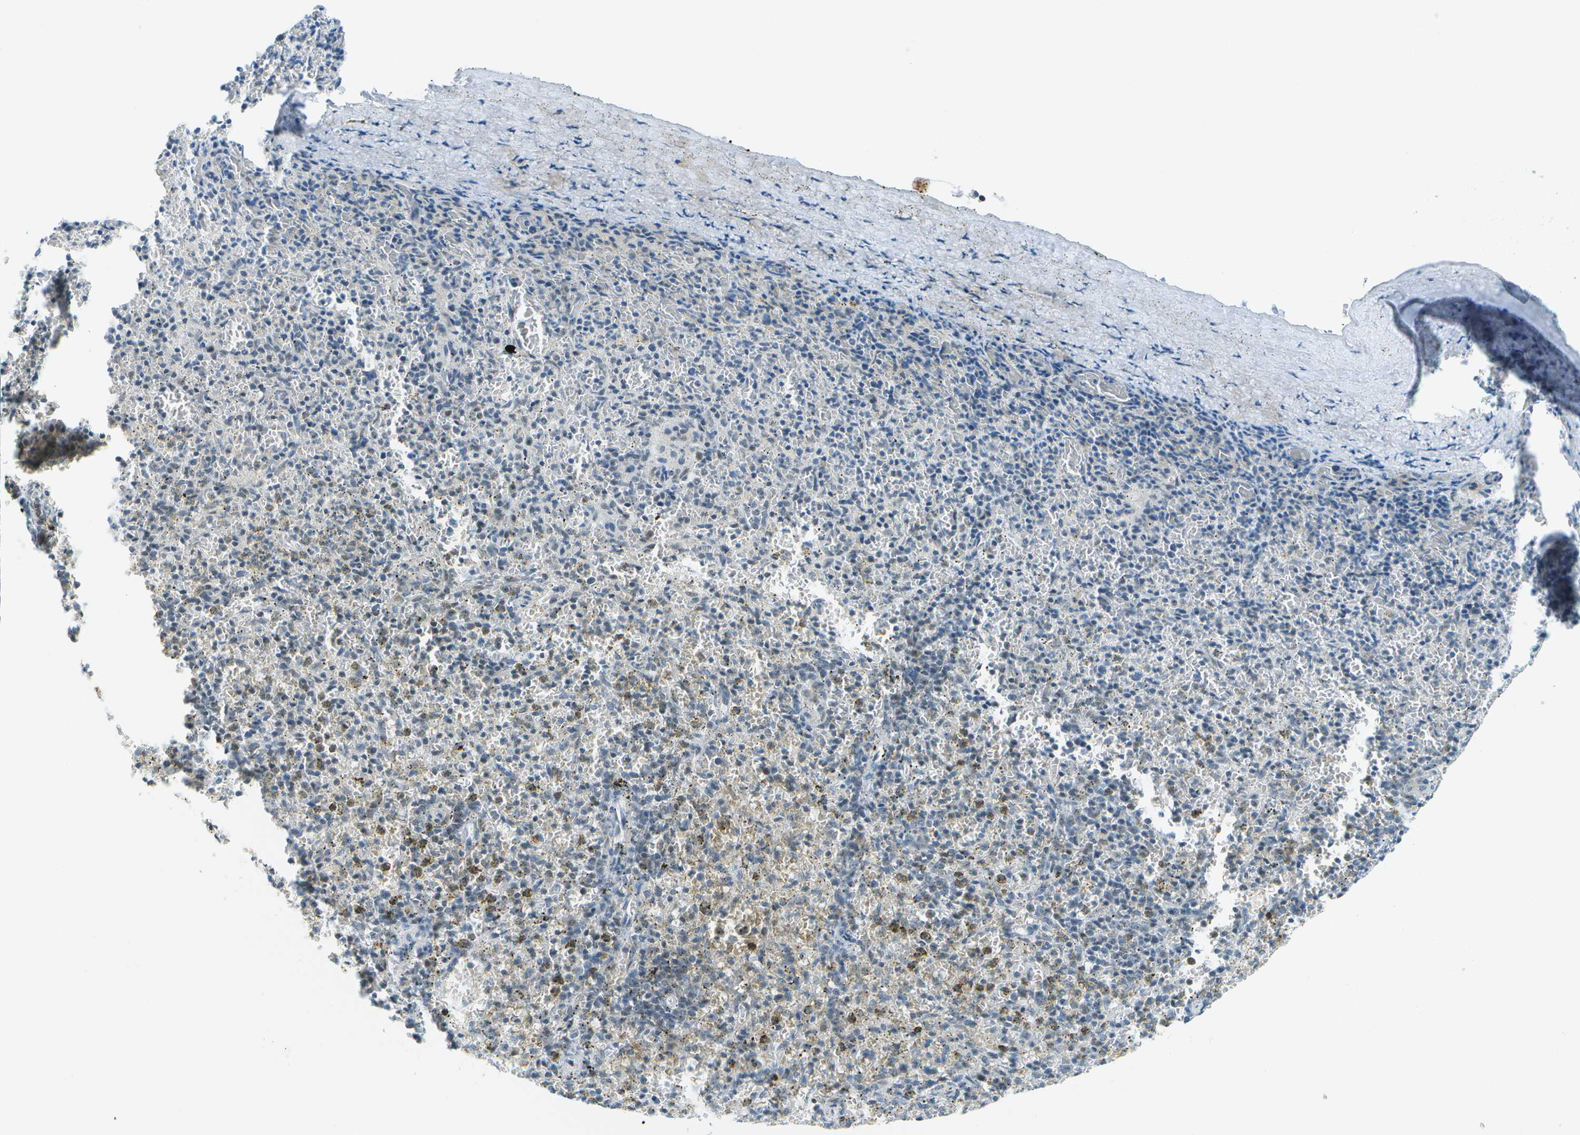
{"staining": {"intensity": "weak", "quantity": "<25%", "location": "nuclear"}, "tissue": "spleen", "cell_type": "Cells in red pulp", "image_type": "normal", "snomed": [{"axis": "morphology", "description": "Normal tissue, NOS"}, {"axis": "topography", "description": "Spleen"}], "caption": "IHC of unremarkable human spleen demonstrates no expression in cells in red pulp. (Stains: DAB (3,3'-diaminobenzidine) IHC with hematoxylin counter stain, Microscopy: brightfield microscopy at high magnification).", "gene": "NEK11", "patient": {"sex": "male", "age": 72}}